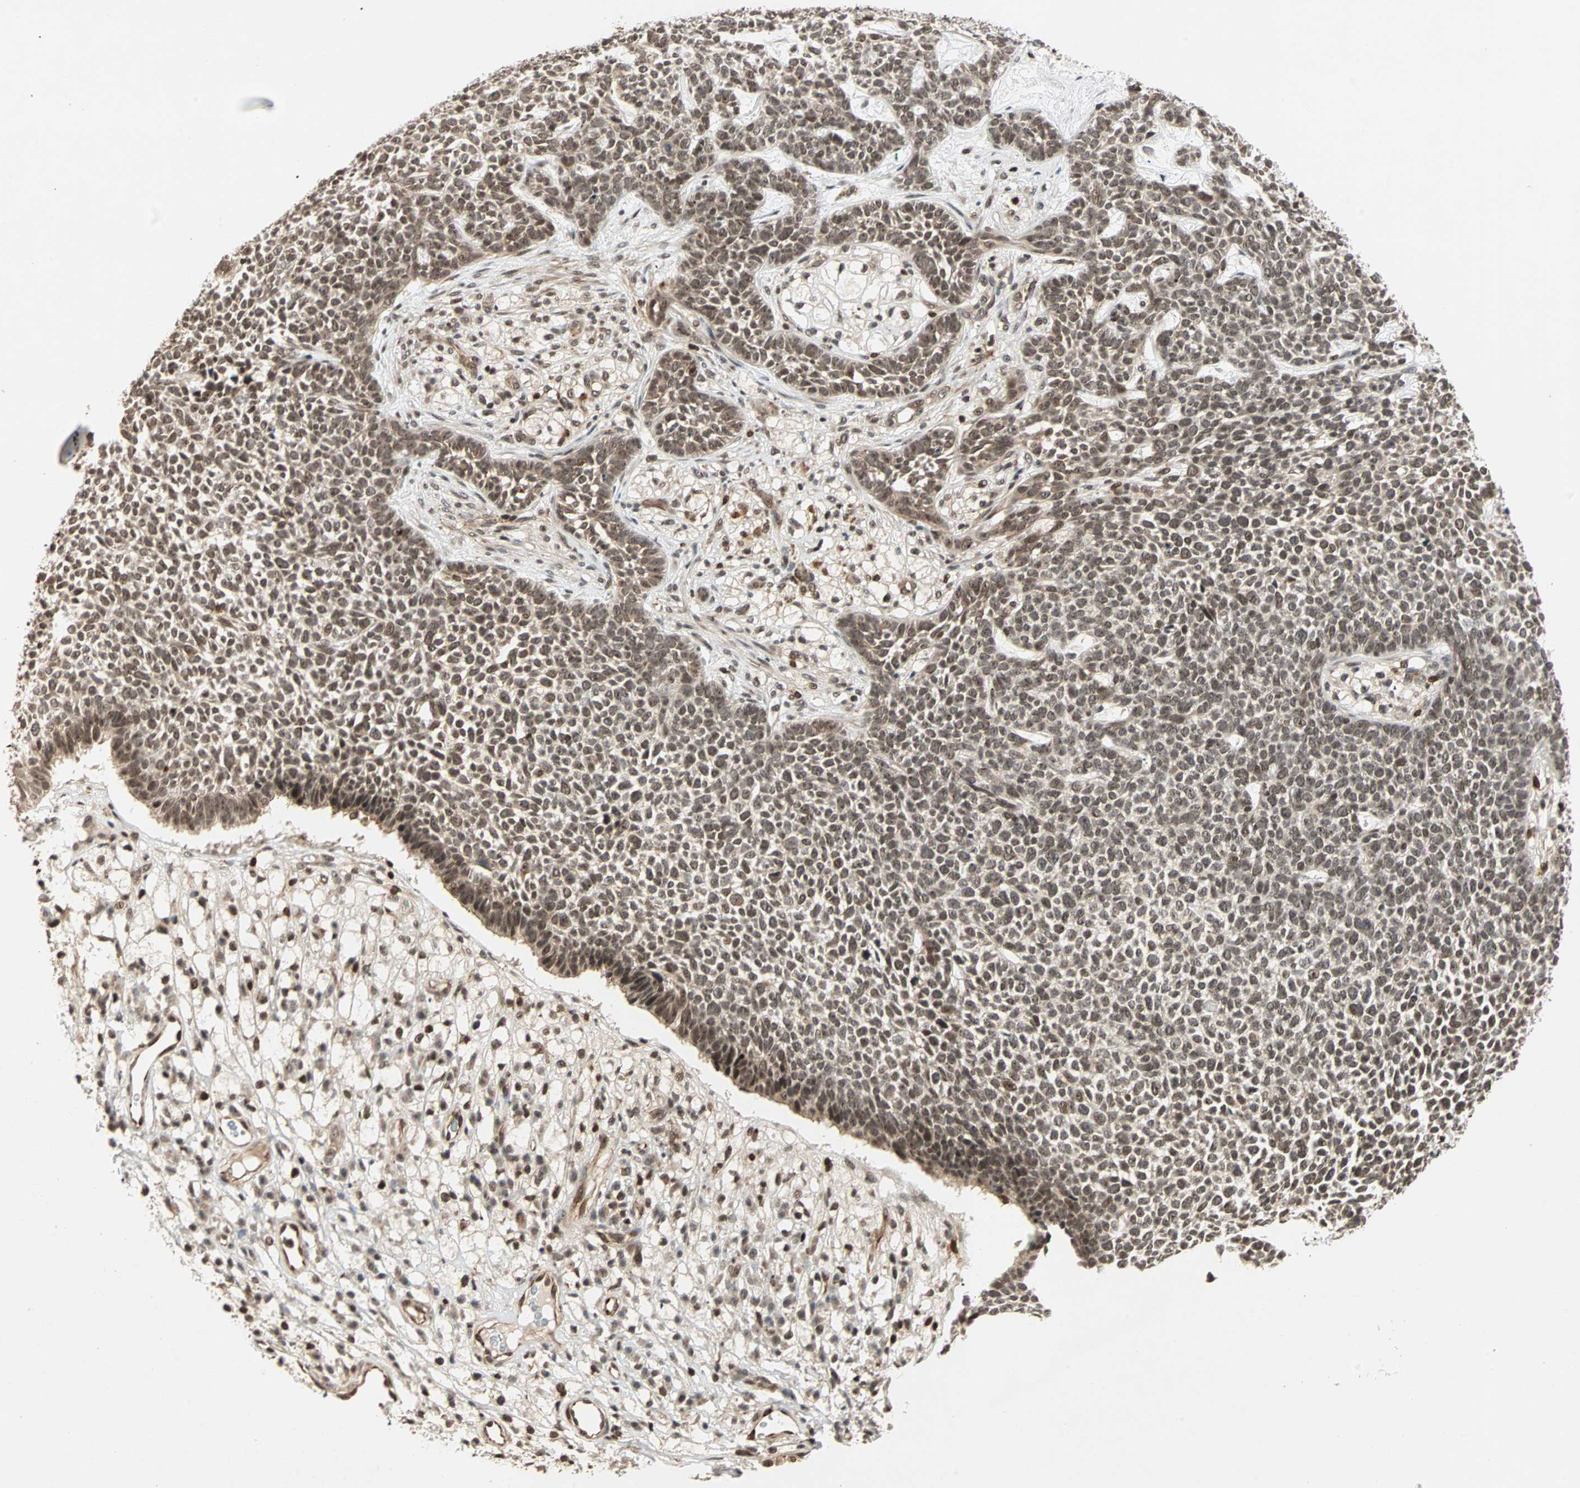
{"staining": {"intensity": "strong", "quantity": ">75%", "location": "cytoplasmic/membranous,nuclear"}, "tissue": "skin cancer", "cell_type": "Tumor cells", "image_type": "cancer", "snomed": [{"axis": "morphology", "description": "Basal cell carcinoma"}, {"axis": "topography", "description": "Skin"}], "caption": "Brown immunohistochemical staining in skin cancer demonstrates strong cytoplasmic/membranous and nuclear positivity in about >75% of tumor cells. The staining was performed using DAB (3,3'-diaminobenzidine), with brown indicating positive protein expression. Nuclei are stained blue with hematoxylin.", "gene": "ZBED9", "patient": {"sex": "female", "age": 84}}